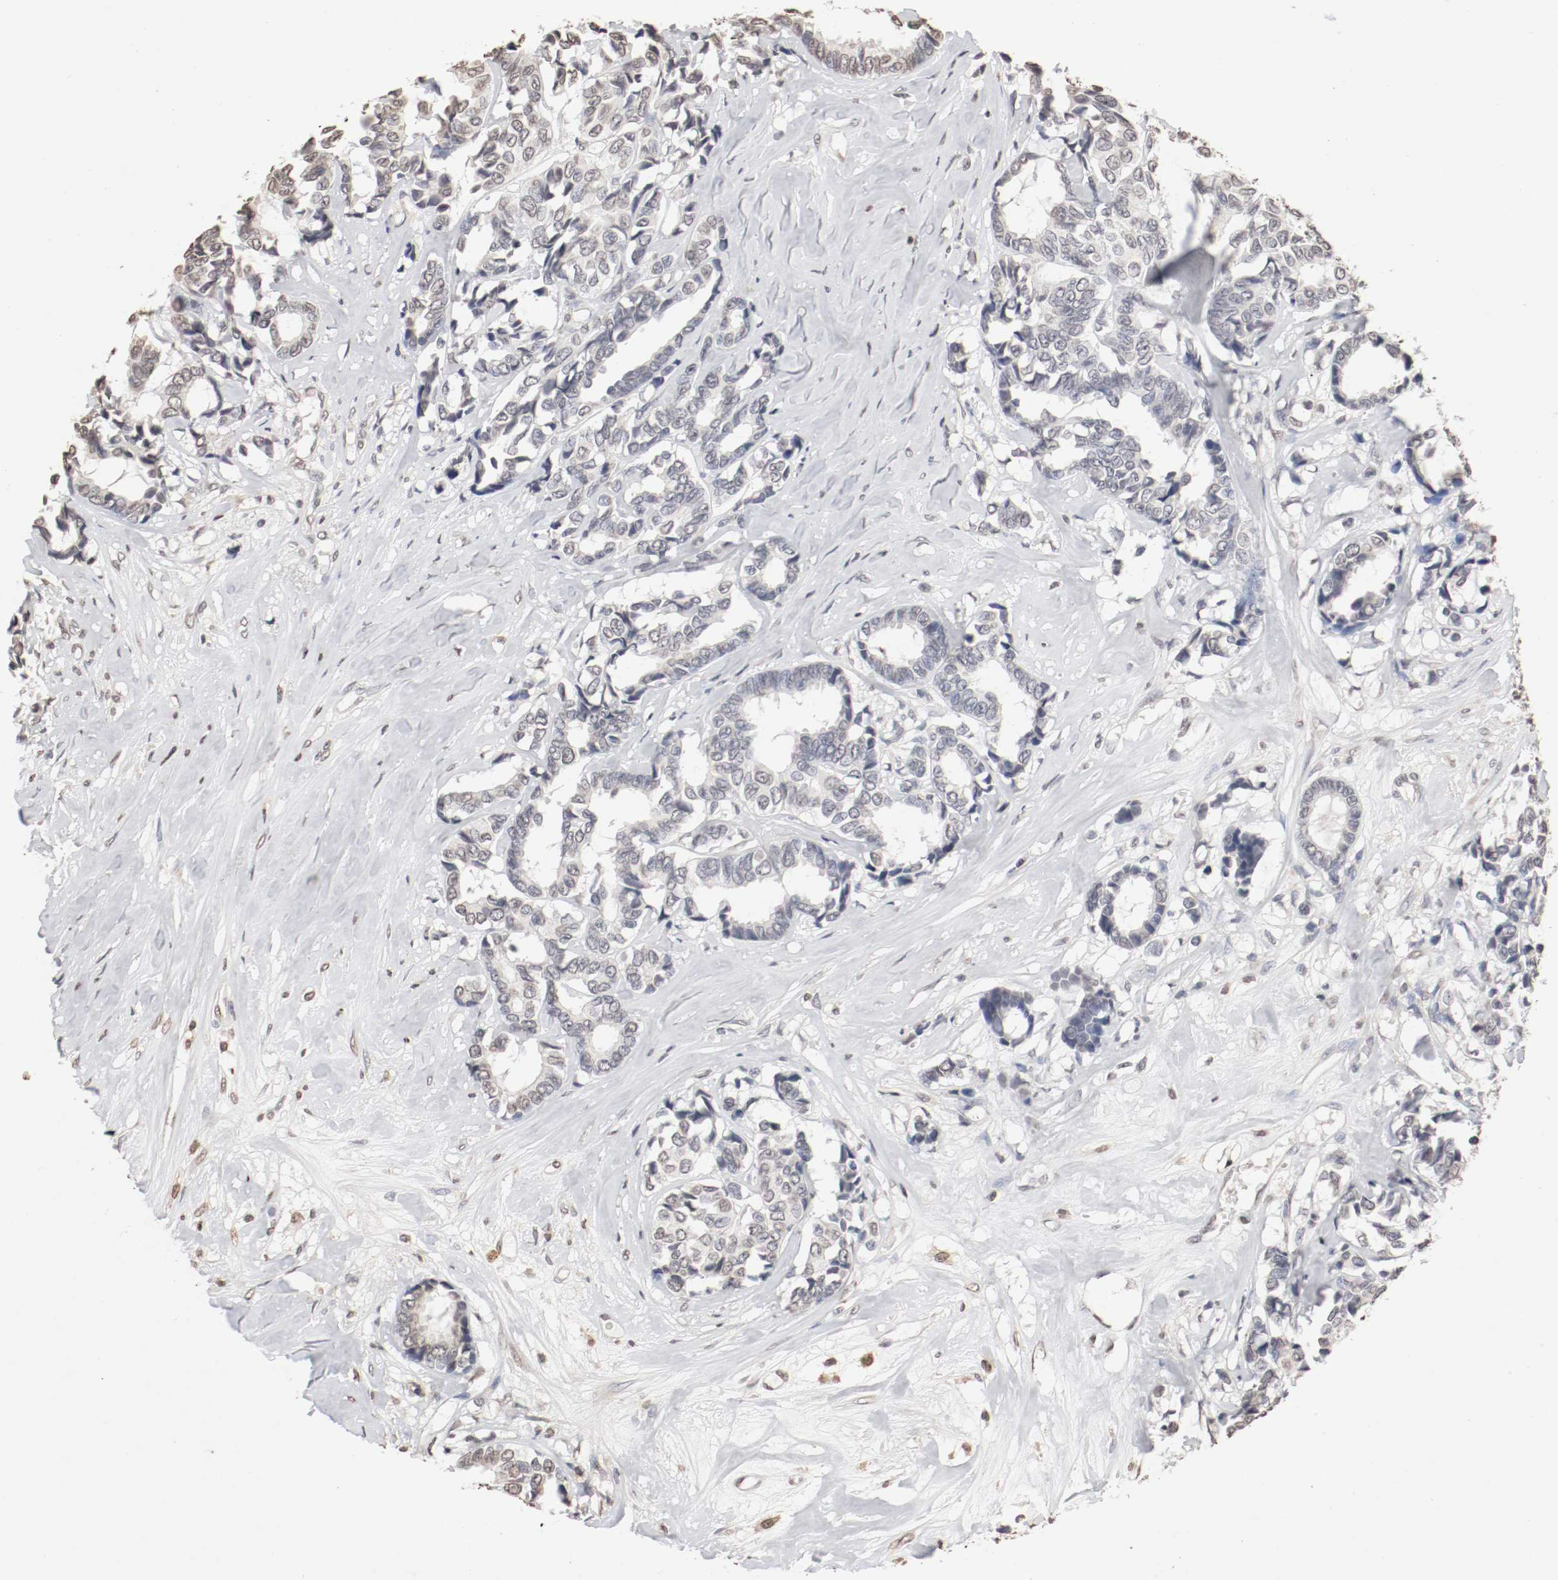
{"staining": {"intensity": "negative", "quantity": "none", "location": "none"}, "tissue": "breast cancer", "cell_type": "Tumor cells", "image_type": "cancer", "snomed": [{"axis": "morphology", "description": "Duct carcinoma"}, {"axis": "topography", "description": "Breast"}], "caption": "Immunohistochemistry (IHC) photomicrograph of human infiltrating ductal carcinoma (breast) stained for a protein (brown), which exhibits no positivity in tumor cells.", "gene": "WASL", "patient": {"sex": "female", "age": 87}}